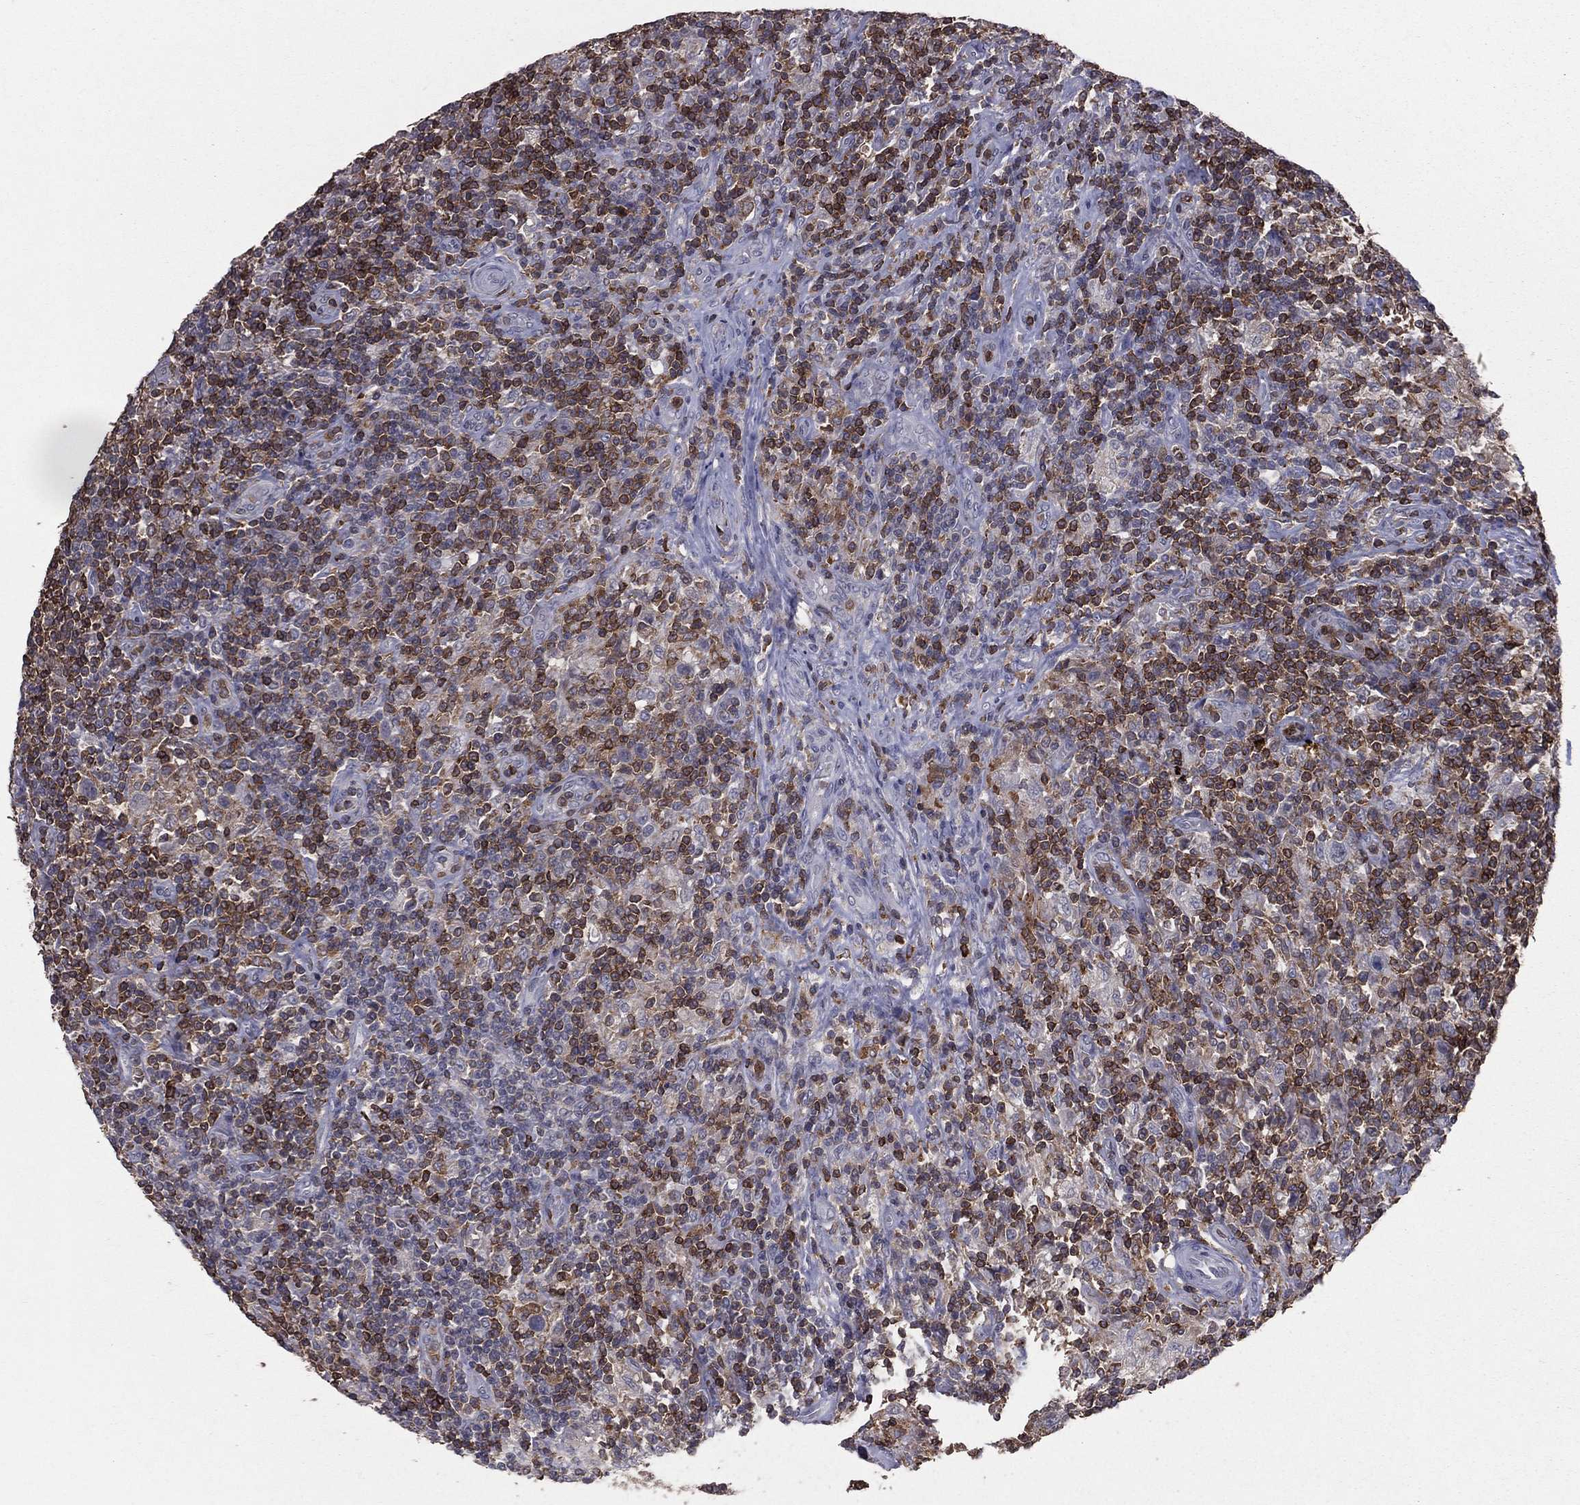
{"staining": {"intensity": "negative", "quantity": "none", "location": "none"}, "tissue": "lymphoma", "cell_type": "Tumor cells", "image_type": "cancer", "snomed": [{"axis": "morphology", "description": "Hodgkin's disease, NOS"}, {"axis": "topography", "description": "Lymph node"}], "caption": "Lymphoma stained for a protein using IHC exhibits no staining tumor cells.", "gene": "PSTPIP1", "patient": {"sex": "male", "age": 70}}